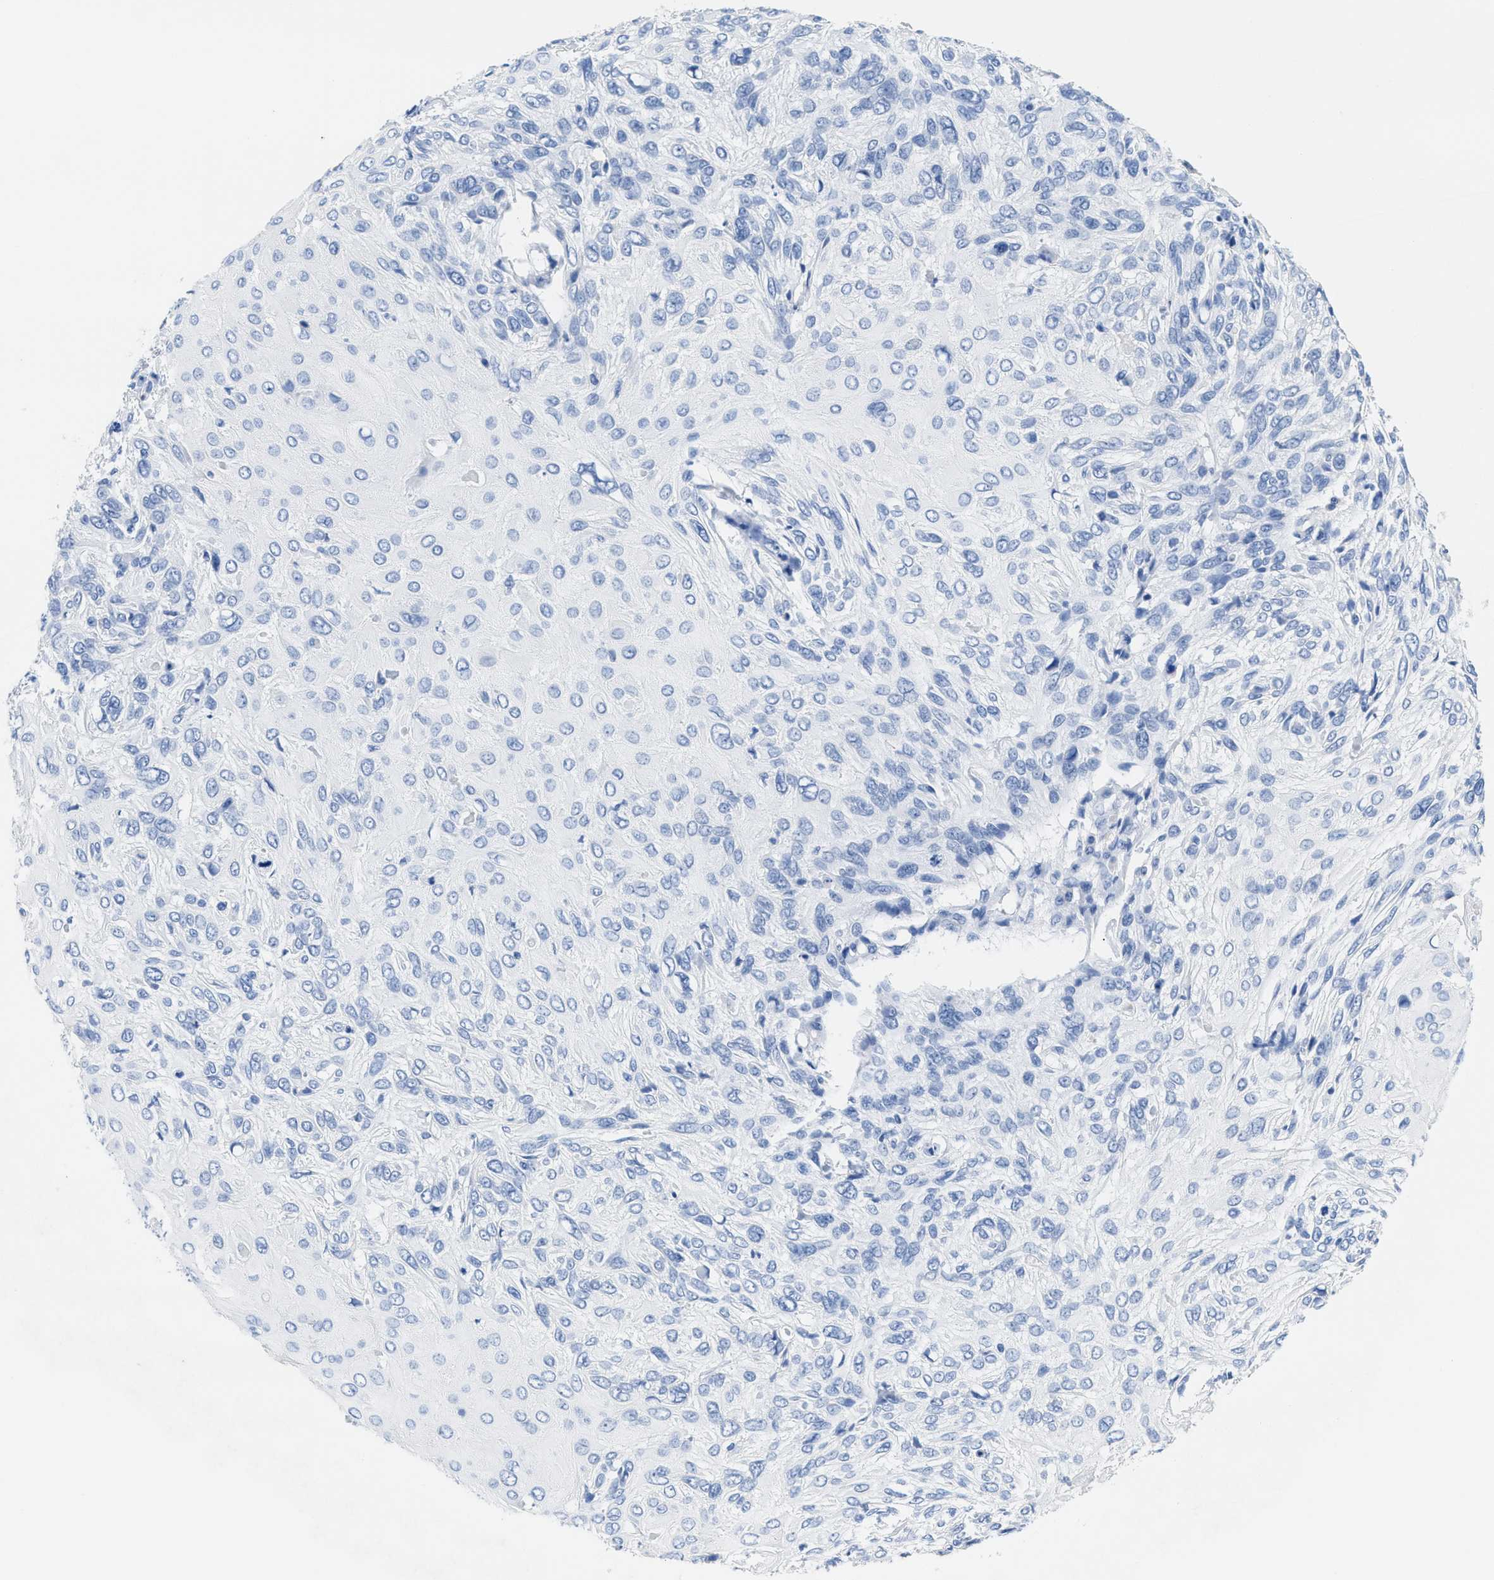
{"staining": {"intensity": "negative", "quantity": "none", "location": "none"}, "tissue": "cervical cancer", "cell_type": "Tumor cells", "image_type": "cancer", "snomed": [{"axis": "morphology", "description": "Squamous cell carcinoma, NOS"}, {"axis": "topography", "description": "Cervix"}], "caption": "The IHC photomicrograph has no significant expression in tumor cells of cervical cancer tissue. (DAB immunohistochemistry (IHC) visualized using brightfield microscopy, high magnification).", "gene": "SLFN13", "patient": {"sex": "female", "age": 51}}